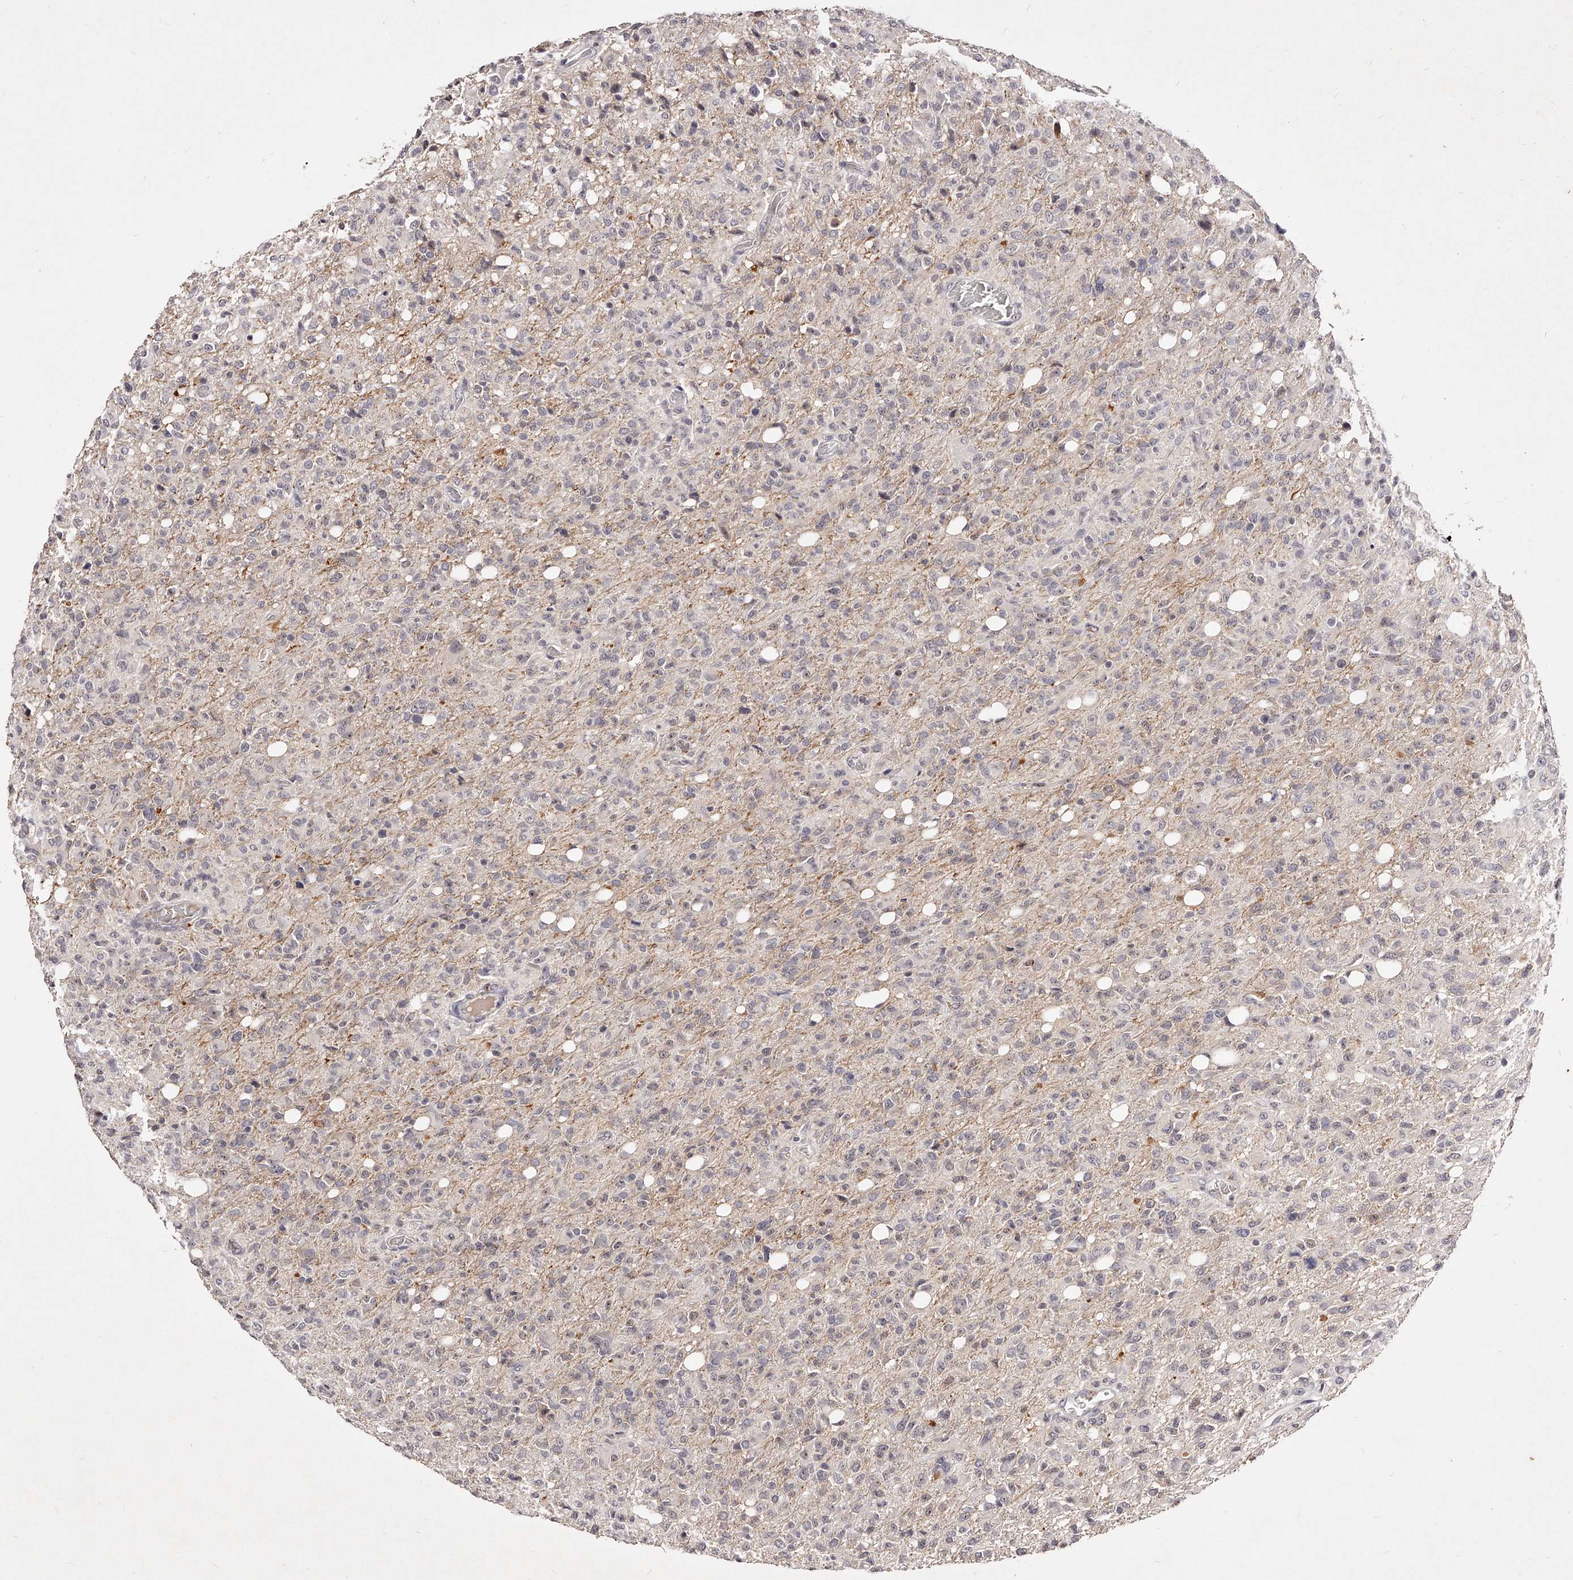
{"staining": {"intensity": "negative", "quantity": "none", "location": "none"}, "tissue": "glioma", "cell_type": "Tumor cells", "image_type": "cancer", "snomed": [{"axis": "morphology", "description": "Glioma, malignant, High grade"}, {"axis": "topography", "description": "Brain"}], "caption": "Tumor cells show no significant protein expression in glioma. (DAB immunohistochemistry (IHC) with hematoxylin counter stain).", "gene": "PHACTR1", "patient": {"sex": "female", "age": 57}}